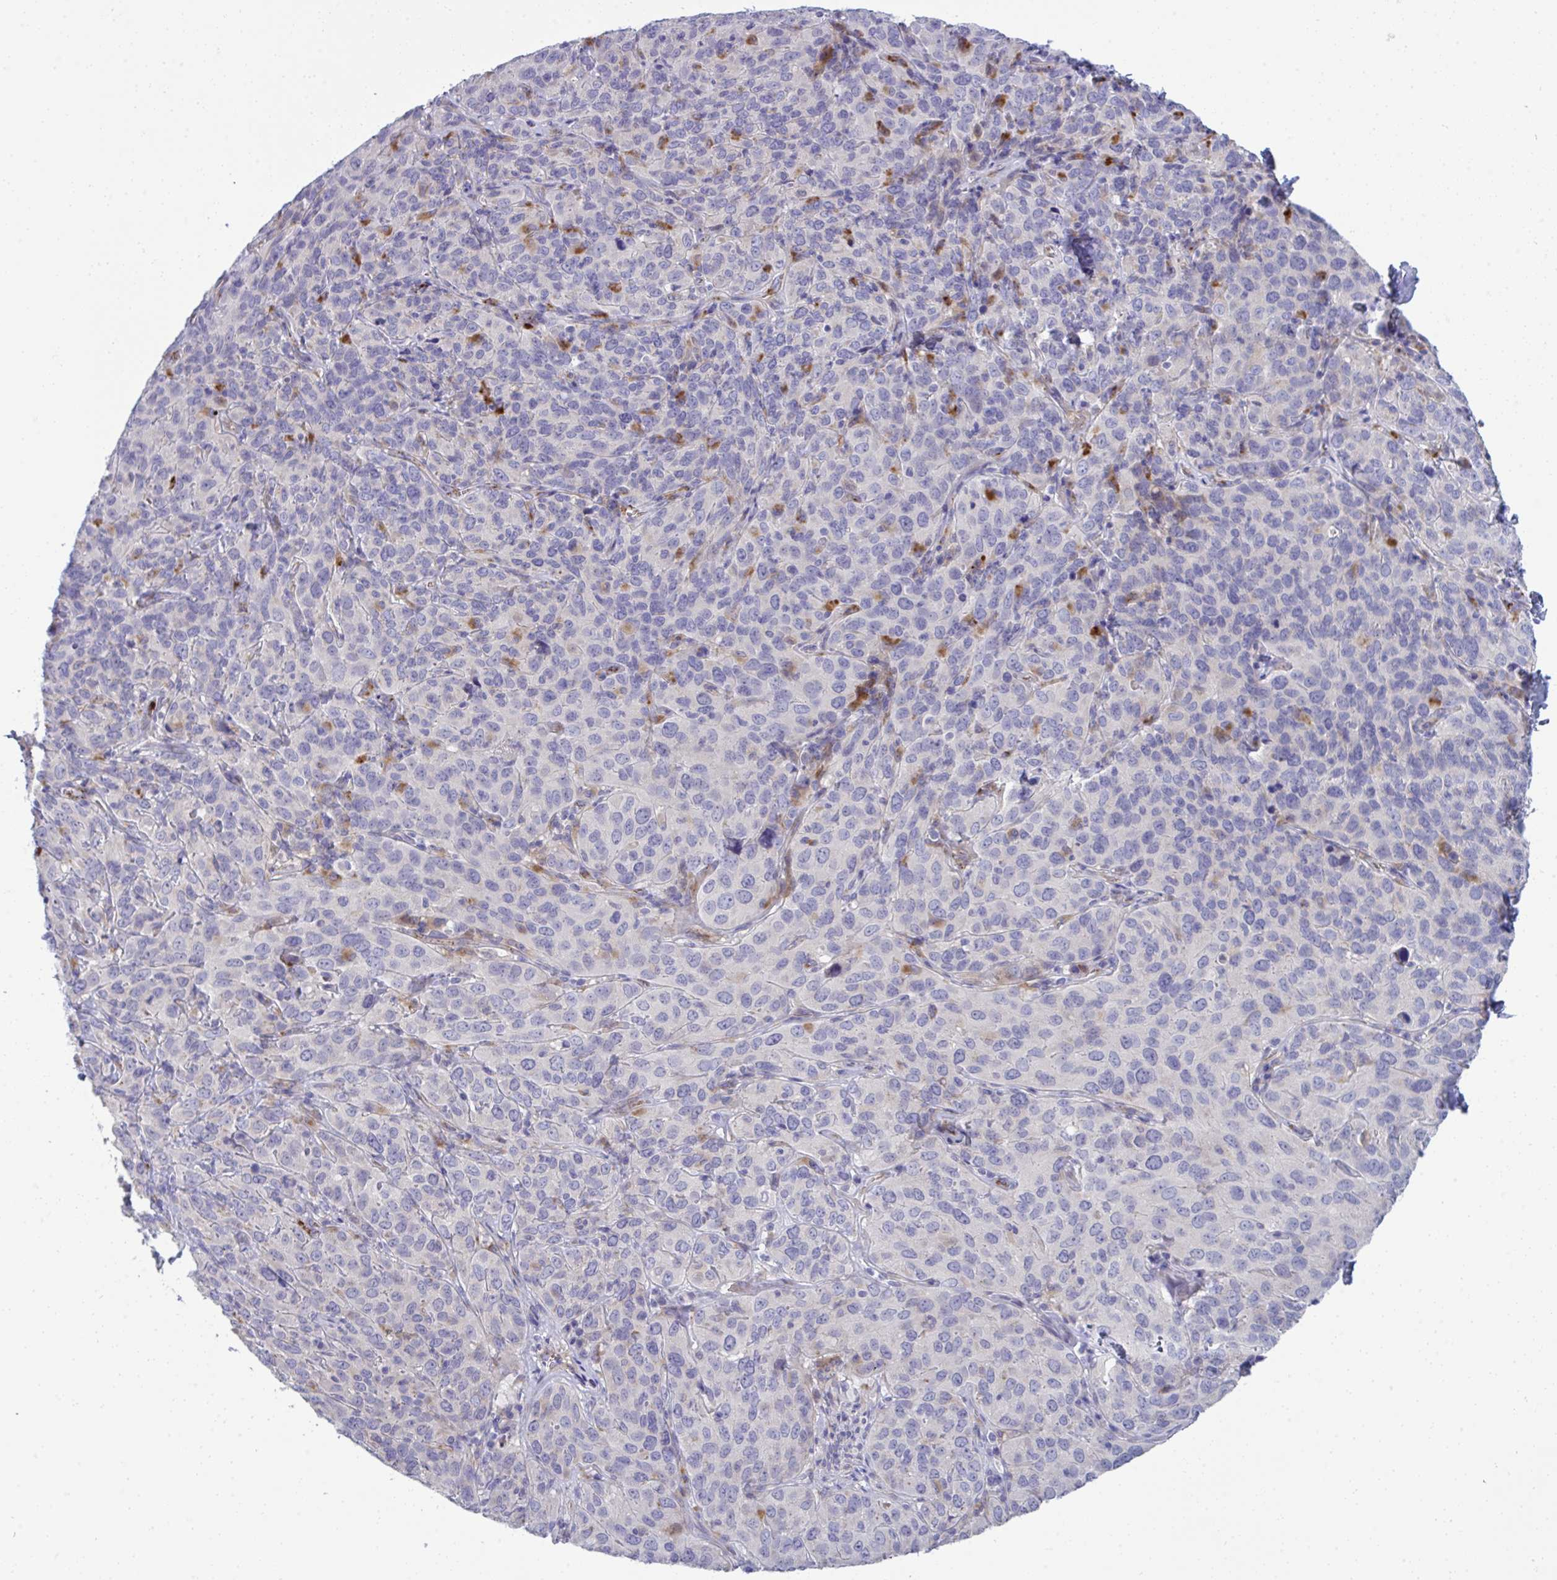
{"staining": {"intensity": "negative", "quantity": "none", "location": "none"}, "tissue": "cervical cancer", "cell_type": "Tumor cells", "image_type": "cancer", "snomed": [{"axis": "morphology", "description": "Squamous cell carcinoma, NOS"}, {"axis": "topography", "description": "Cervix"}], "caption": "IHC of human cervical squamous cell carcinoma demonstrates no expression in tumor cells.", "gene": "TOR1AIP2", "patient": {"sex": "female", "age": 51}}